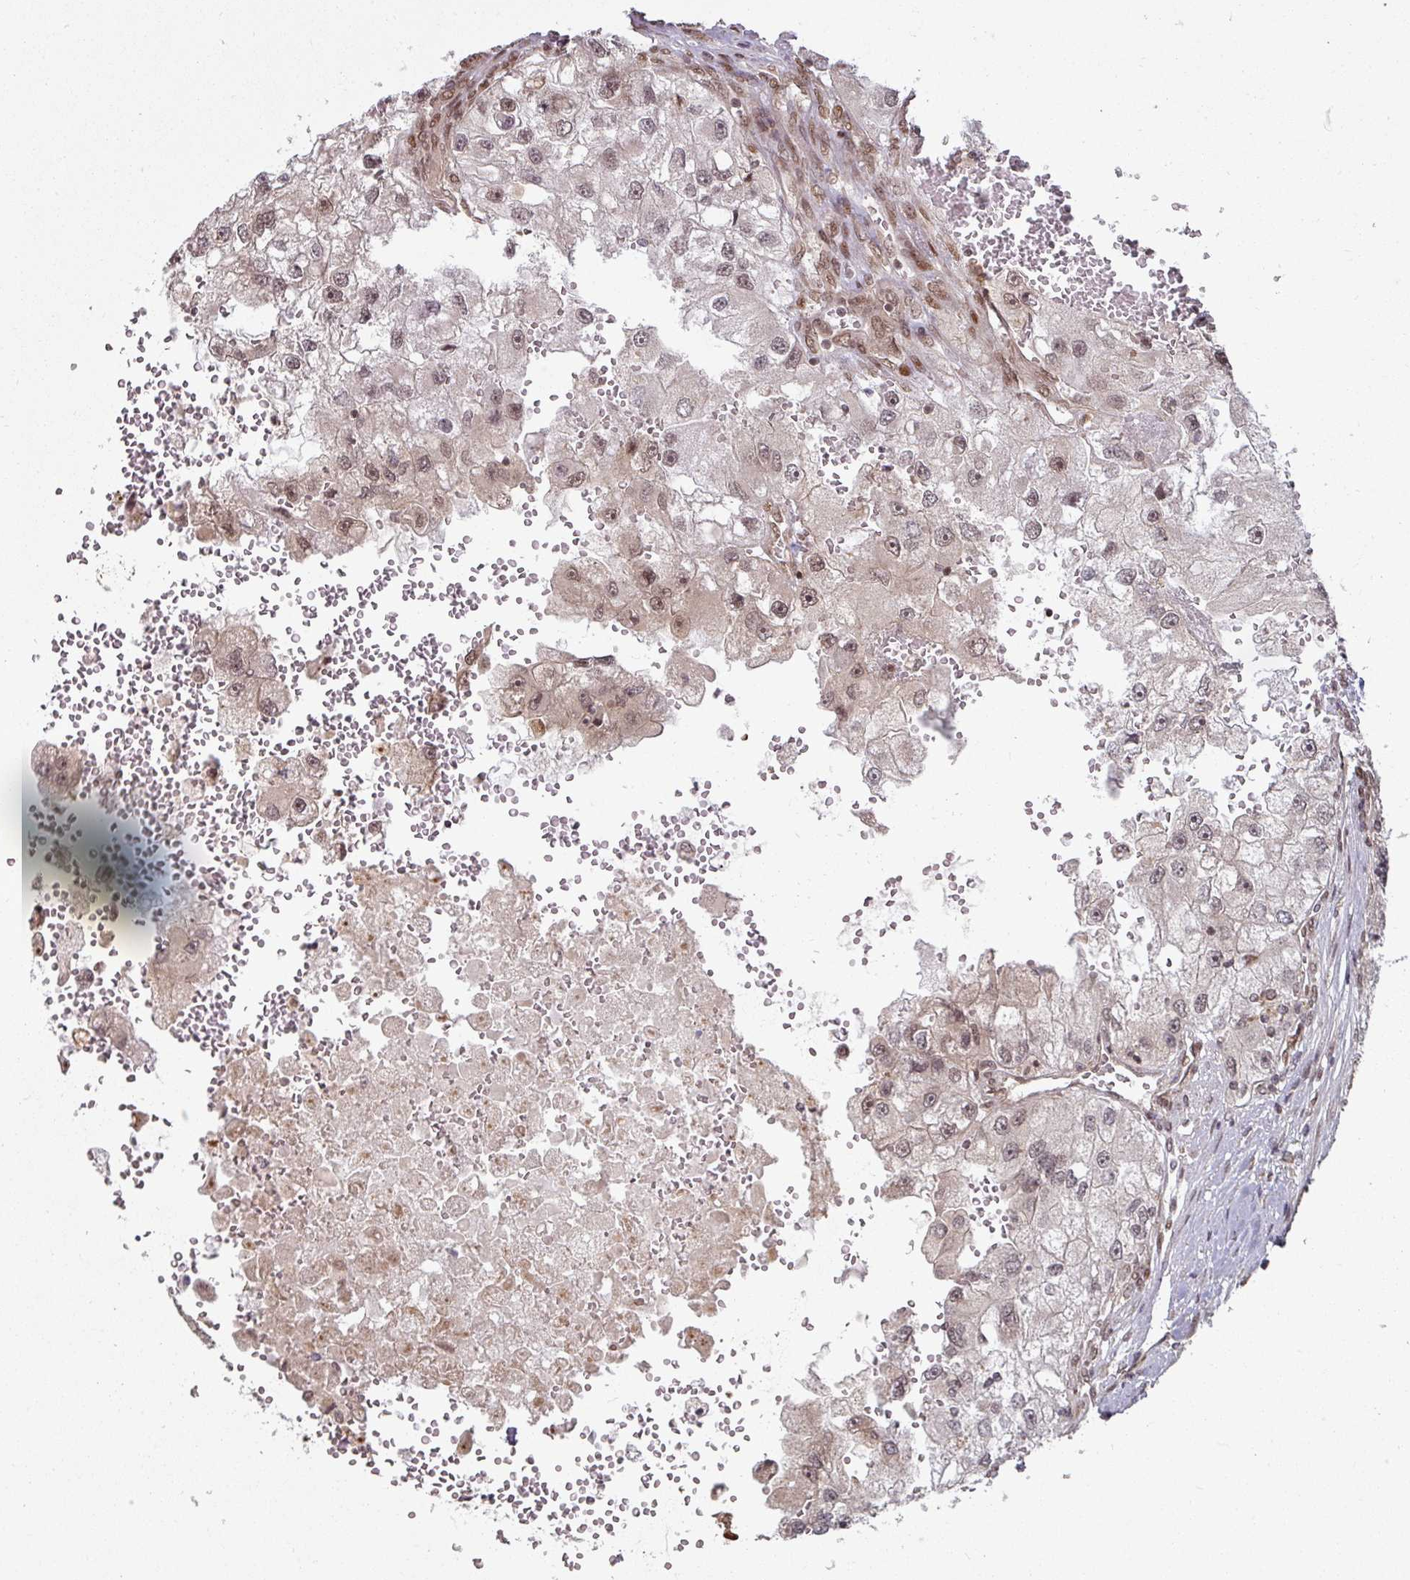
{"staining": {"intensity": "moderate", "quantity": "25%-75%", "location": "nuclear"}, "tissue": "renal cancer", "cell_type": "Tumor cells", "image_type": "cancer", "snomed": [{"axis": "morphology", "description": "Adenocarcinoma, NOS"}, {"axis": "topography", "description": "Kidney"}], "caption": "A brown stain labels moderate nuclear staining of a protein in renal cancer (adenocarcinoma) tumor cells.", "gene": "SIK3", "patient": {"sex": "male", "age": 63}}